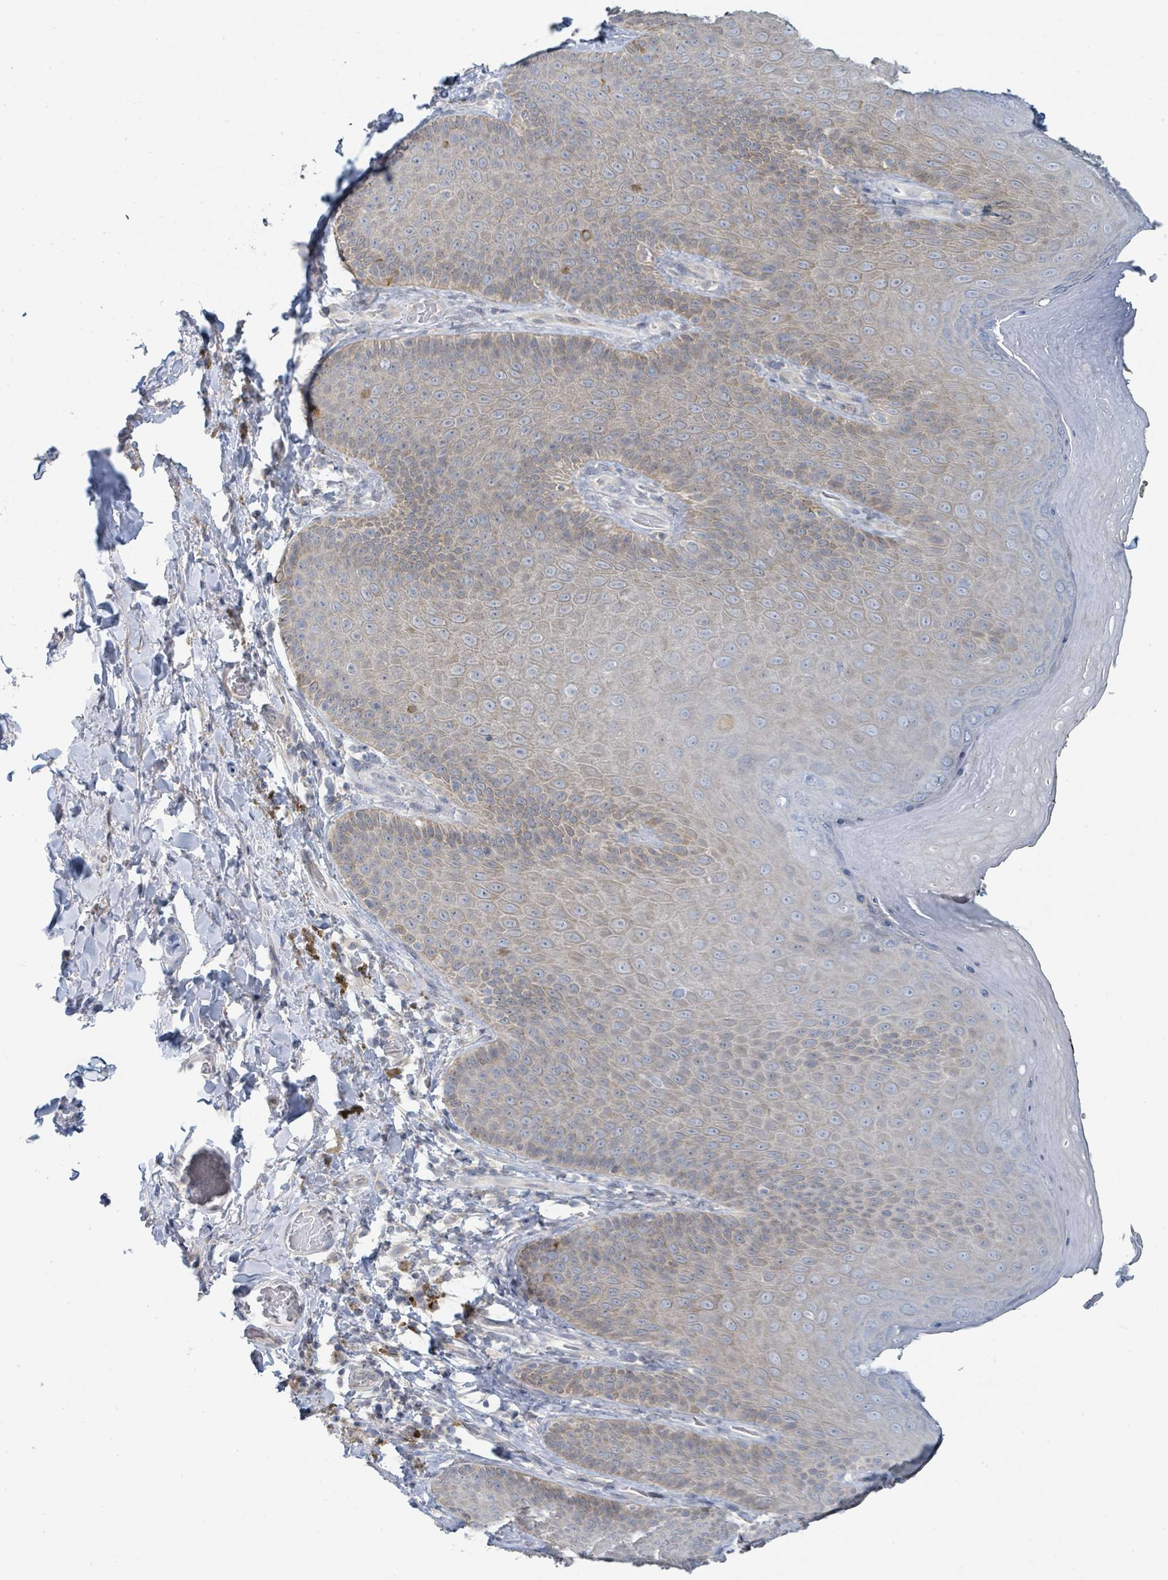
{"staining": {"intensity": "moderate", "quantity": "25%-75%", "location": "cytoplasmic/membranous"}, "tissue": "skin", "cell_type": "Epidermal cells", "image_type": "normal", "snomed": [{"axis": "morphology", "description": "Normal tissue, NOS"}, {"axis": "topography", "description": "Anal"}, {"axis": "topography", "description": "Peripheral nerve tissue"}], "caption": "A histopathology image of skin stained for a protein shows moderate cytoplasmic/membranous brown staining in epidermal cells. The protein is shown in brown color, while the nuclei are stained blue.", "gene": "ANKRD55", "patient": {"sex": "male", "age": 53}}